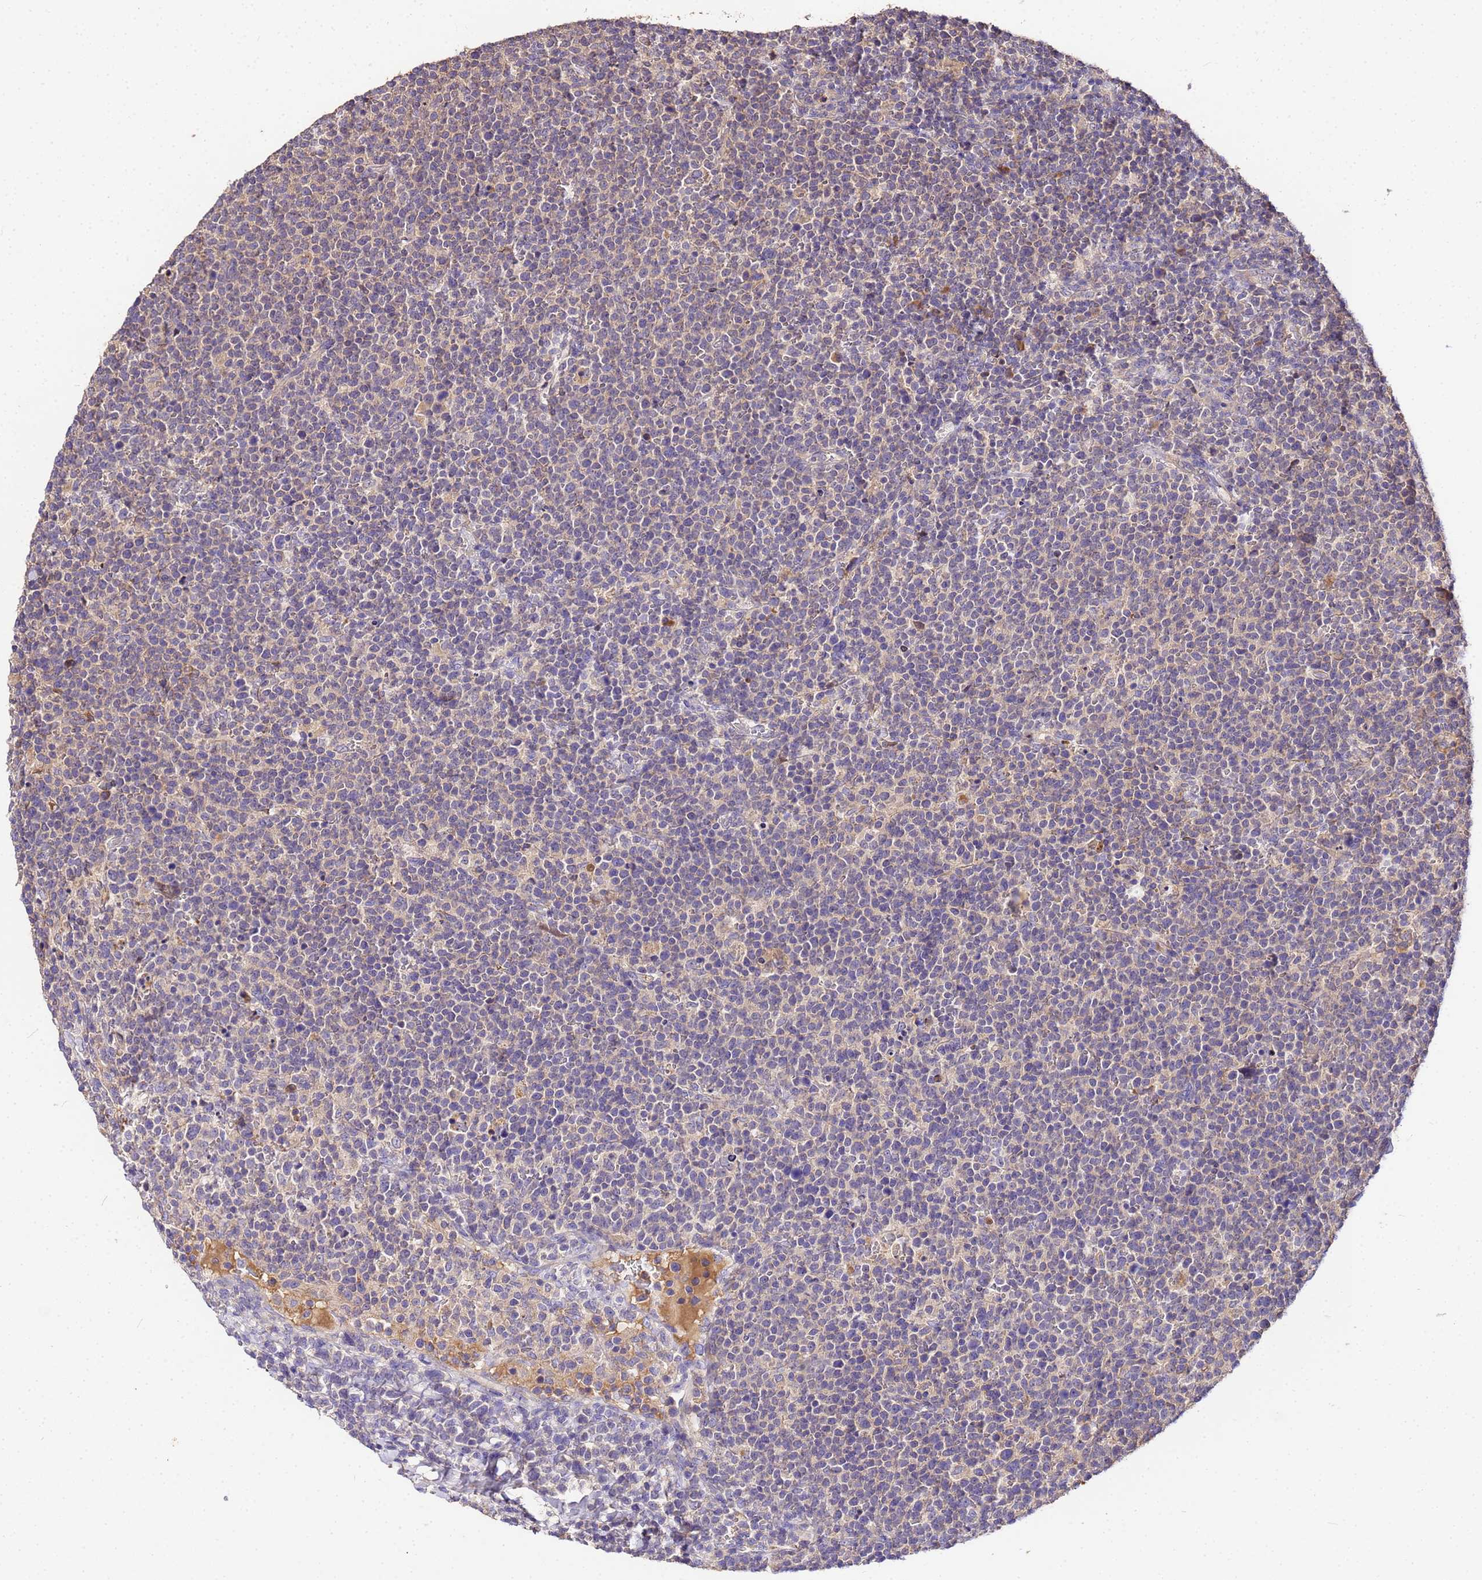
{"staining": {"intensity": "negative", "quantity": "none", "location": "none"}, "tissue": "lymphoma", "cell_type": "Tumor cells", "image_type": "cancer", "snomed": [{"axis": "morphology", "description": "Malignant lymphoma, non-Hodgkin's type, High grade"}, {"axis": "topography", "description": "Lymph node"}], "caption": "A photomicrograph of lymphoma stained for a protein reveals no brown staining in tumor cells.", "gene": "MTERF1", "patient": {"sex": "male", "age": 61}}